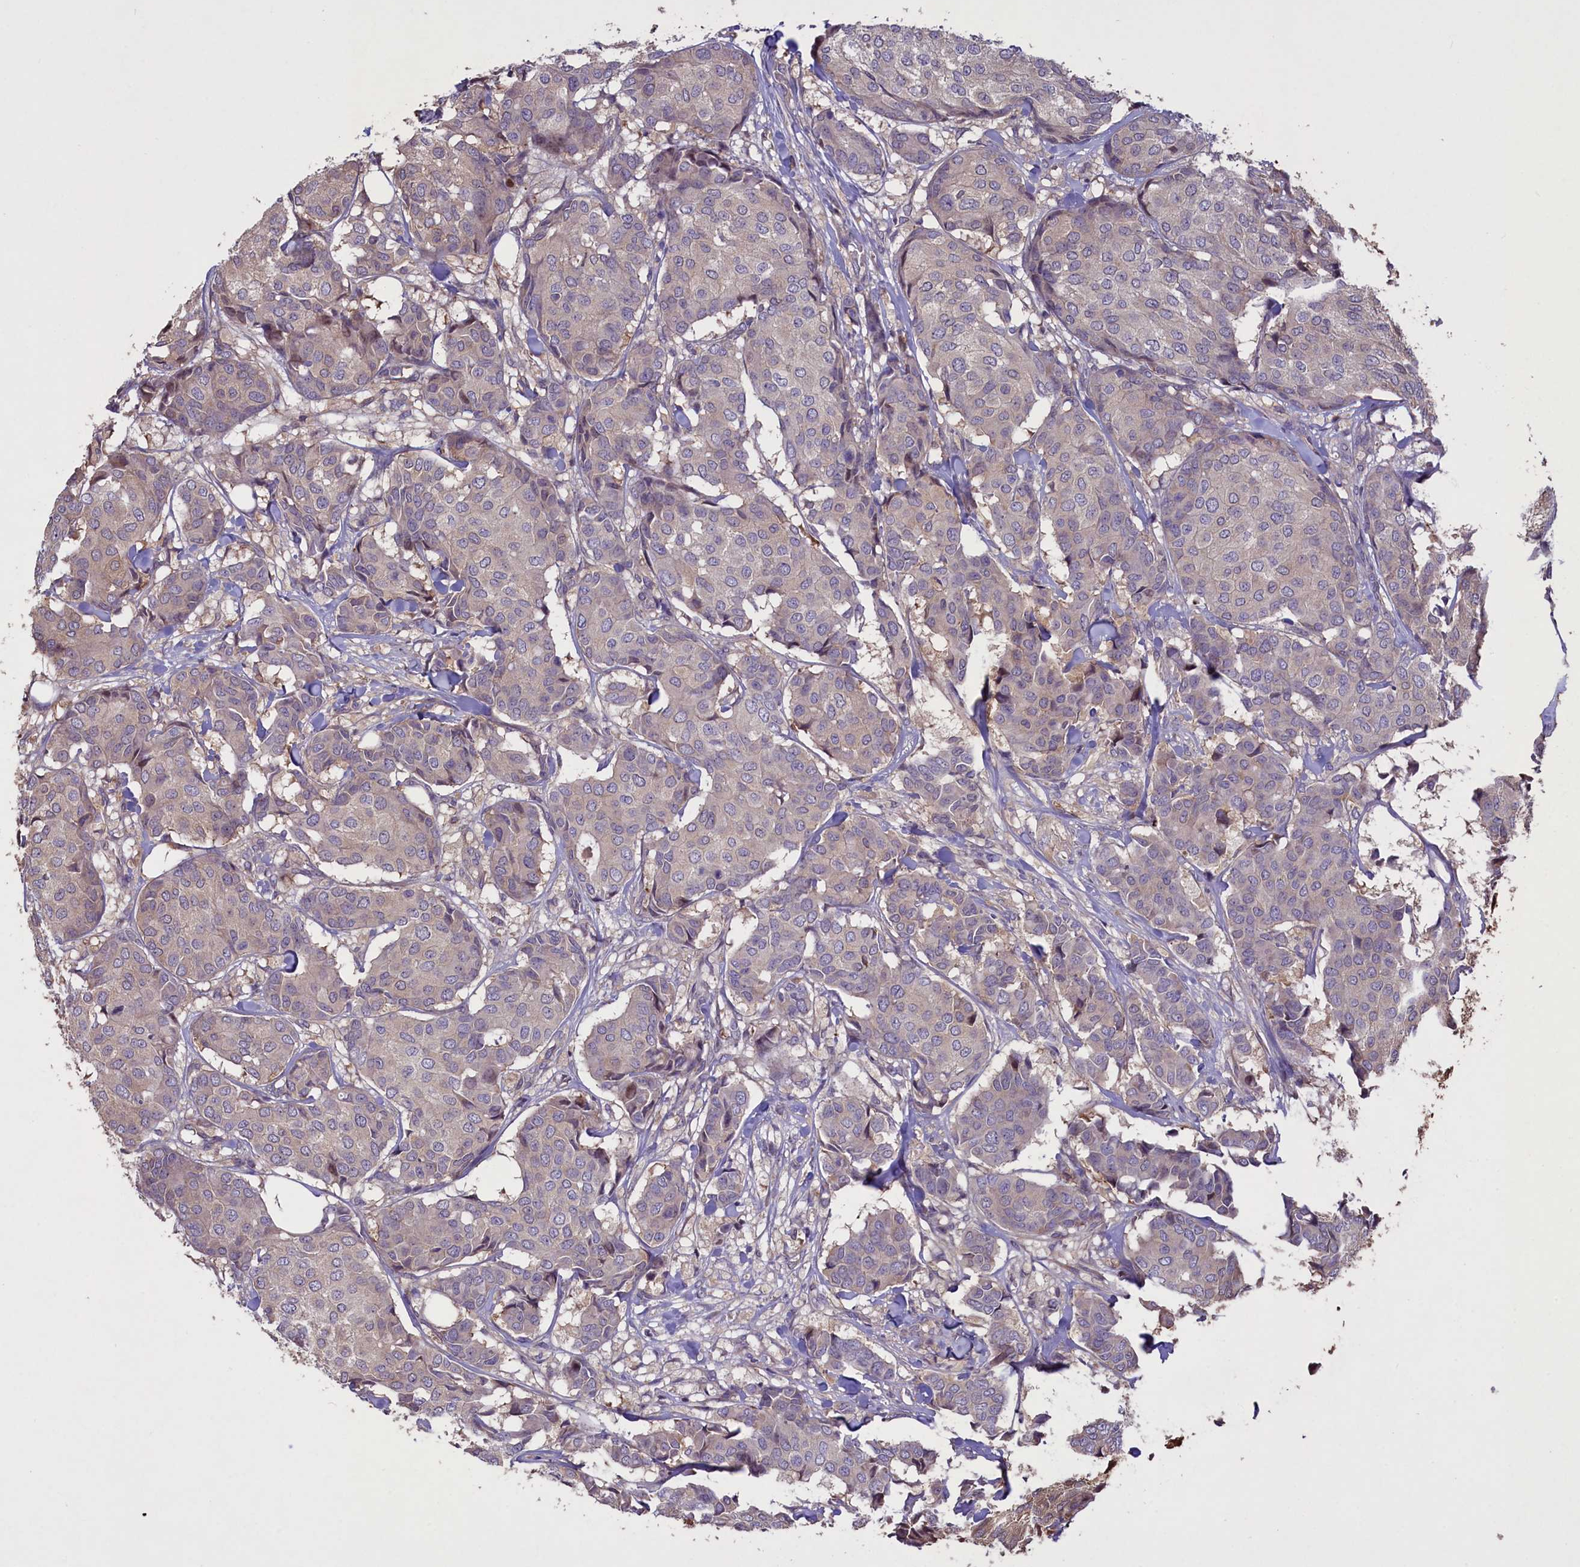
{"staining": {"intensity": "negative", "quantity": "none", "location": "none"}, "tissue": "breast cancer", "cell_type": "Tumor cells", "image_type": "cancer", "snomed": [{"axis": "morphology", "description": "Duct carcinoma"}, {"axis": "topography", "description": "Breast"}], "caption": "This is an immunohistochemistry (IHC) image of breast cancer. There is no positivity in tumor cells.", "gene": "MAN2C1", "patient": {"sex": "female", "age": 75}}